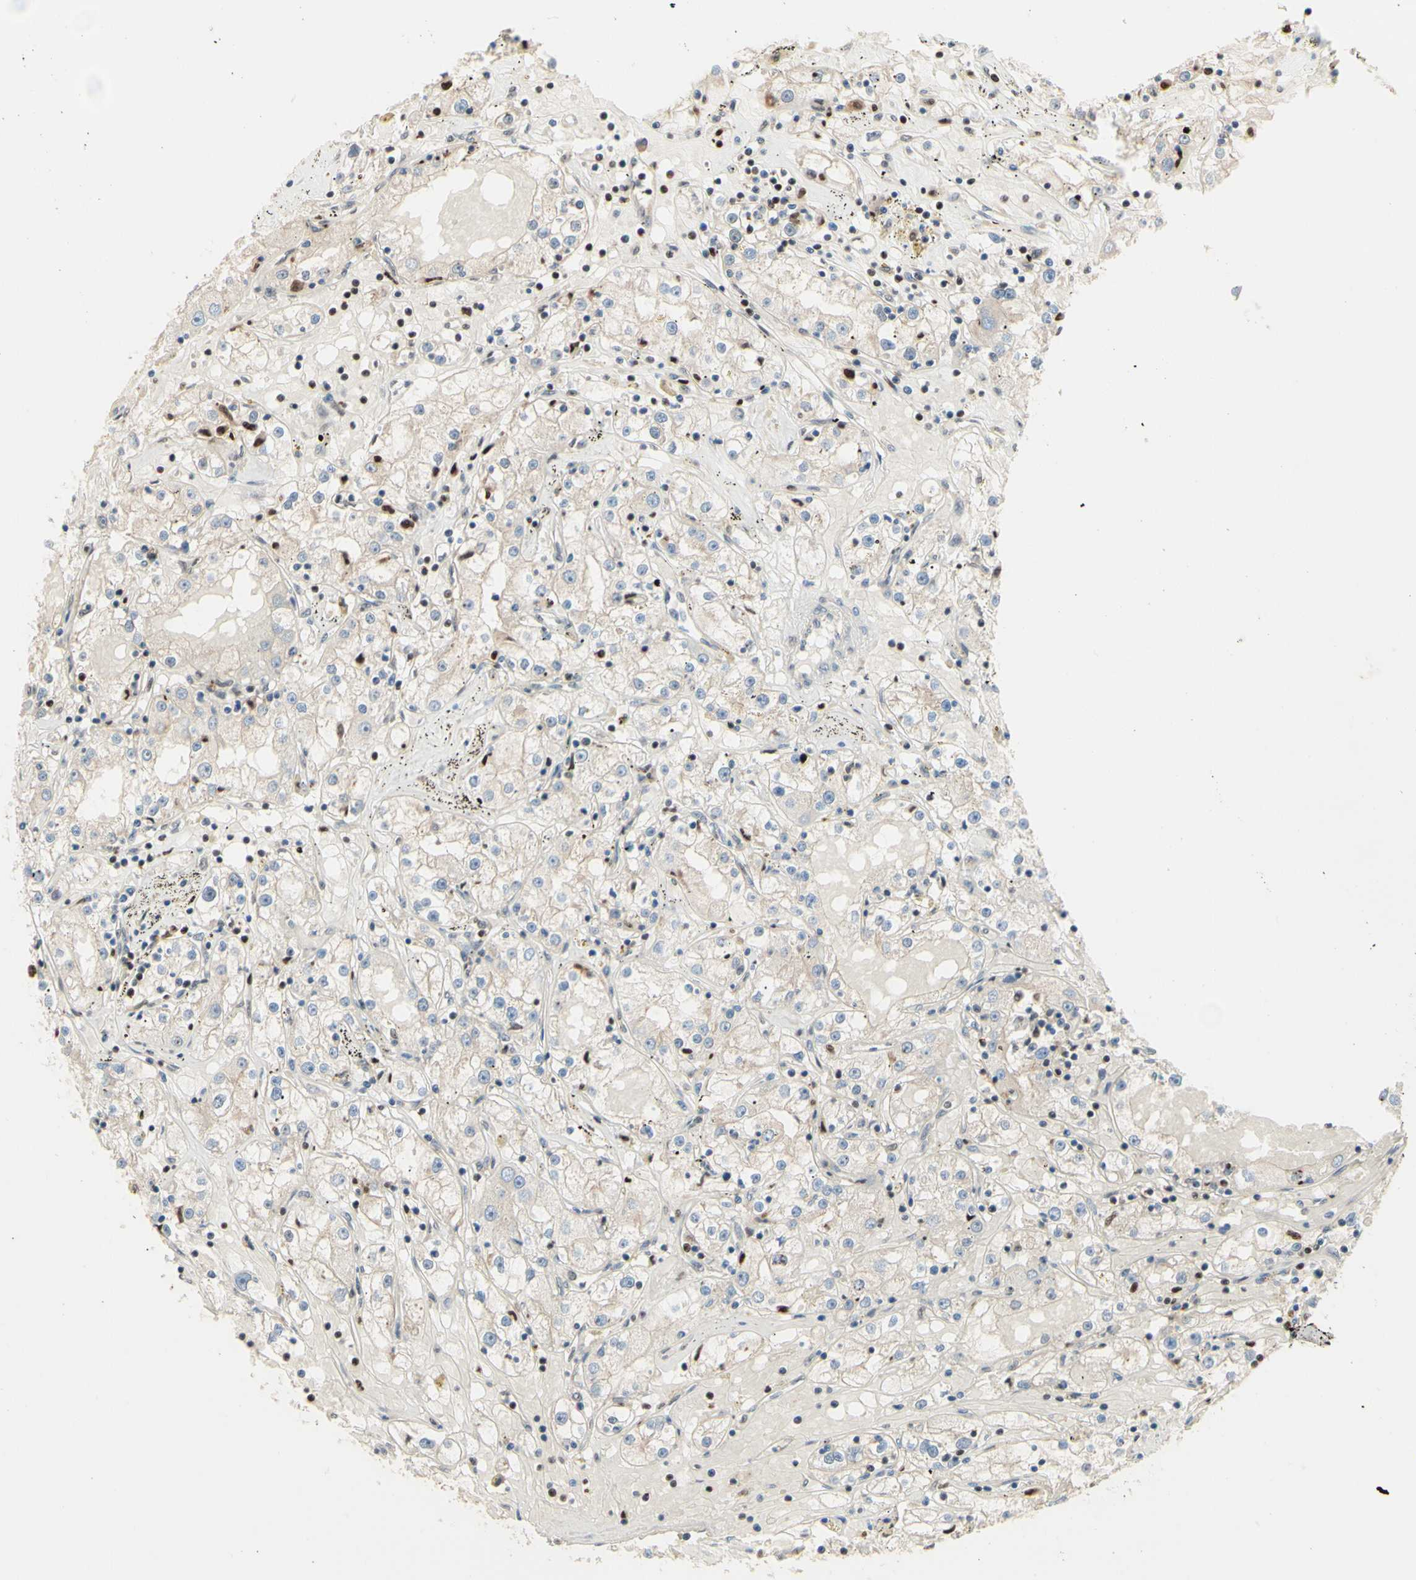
{"staining": {"intensity": "weak", "quantity": ">75%", "location": "cytoplasmic/membranous"}, "tissue": "renal cancer", "cell_type": "Tumor cells", "image_type": "cancer", "snomed": [{"axis": "morphology", "description": "Adenocarcinoma, NOS"}, {"axis": "topography", "description": "Kidney"}], "caption": "Renal cancer (adenocarcinoma) stained with DAB immunohistochemistry (IHC) shows low levels of weak cytoplasmic/membranous expression in about >75% of tumor cells.", "gene": "EED", "patient": {"sex": "male", "age": 56}}